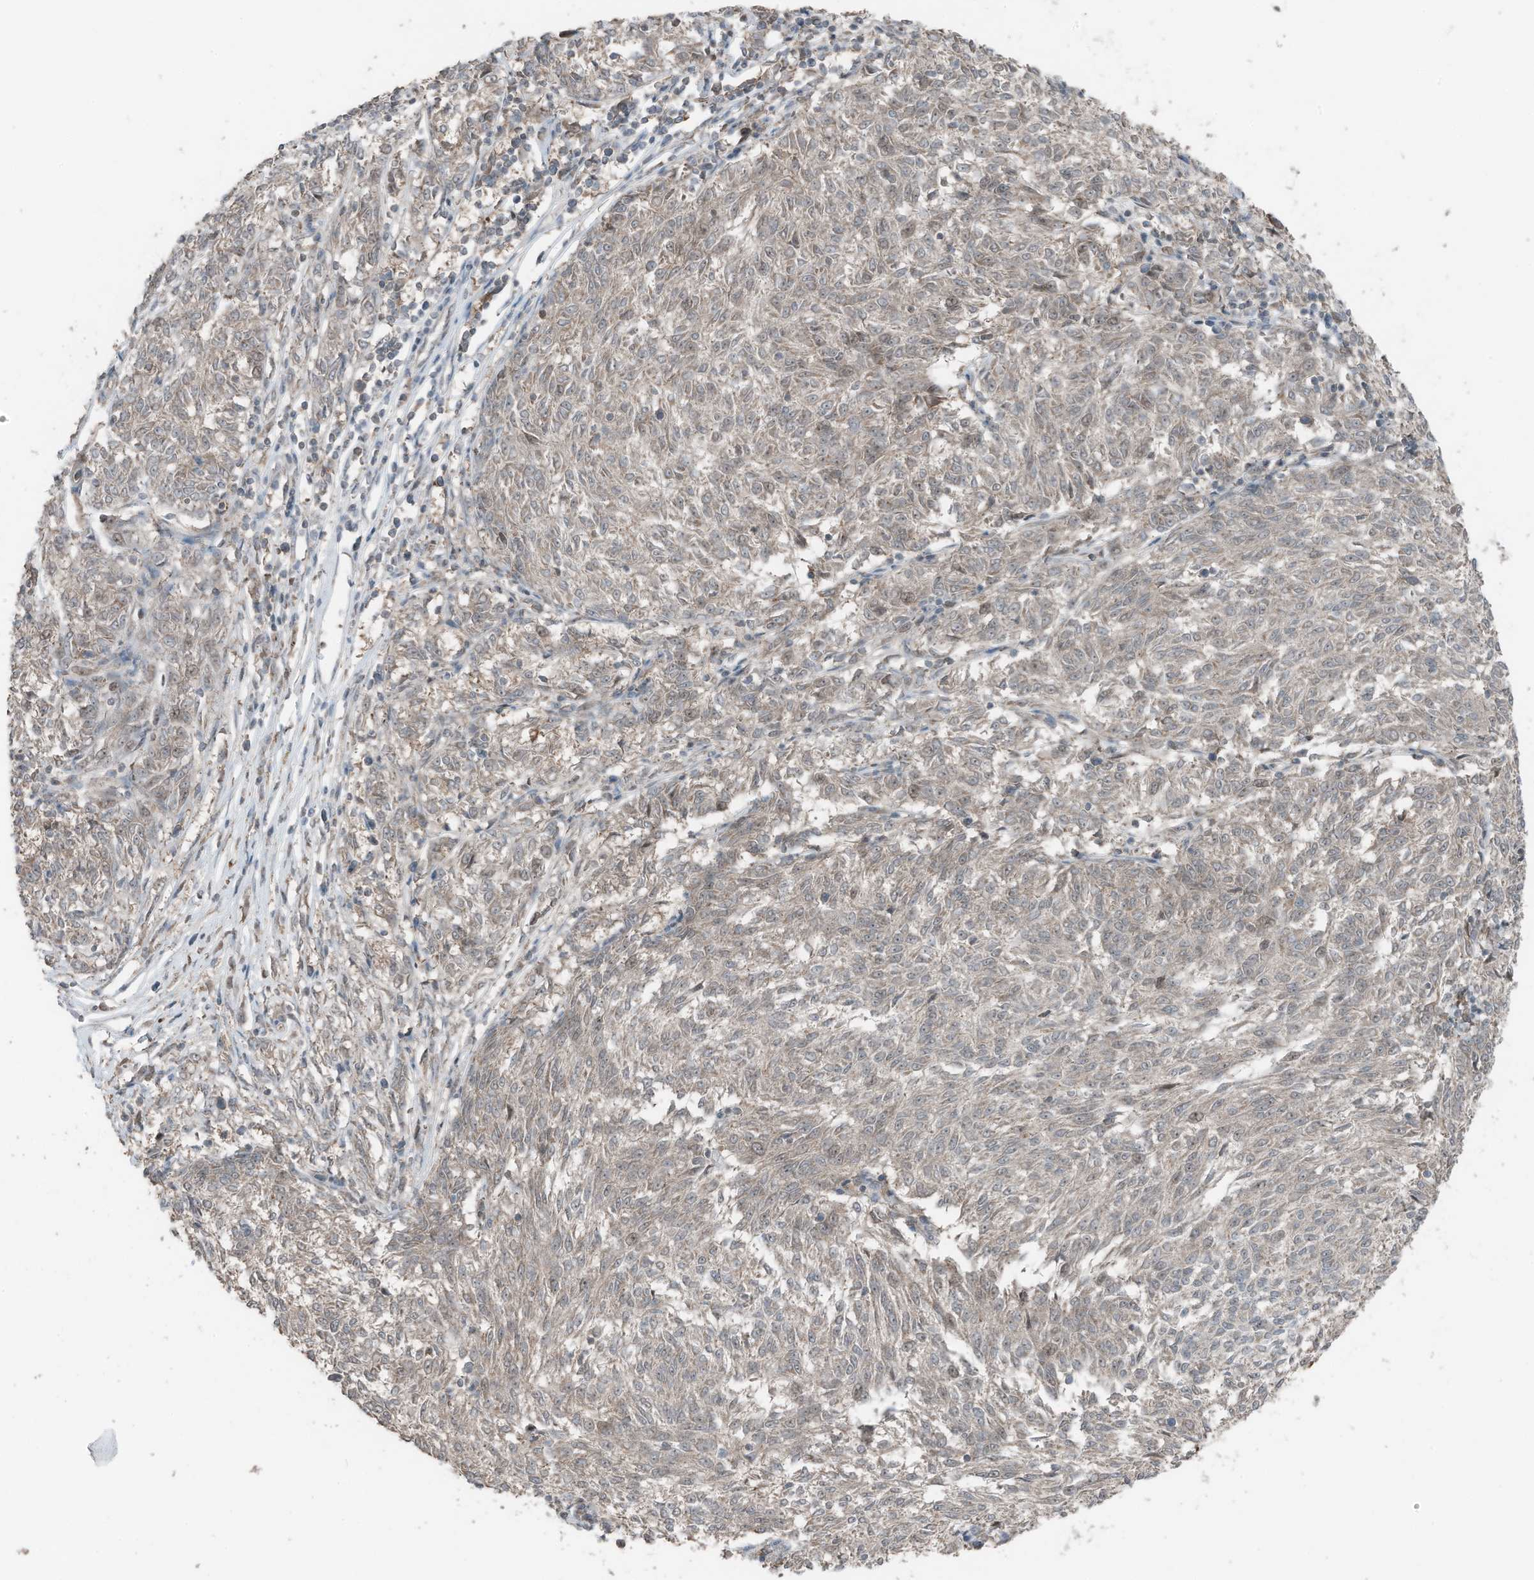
{"staining": {"intensity": "negative", "quantity": "none", "location": "none"}, "tissue": "melanoma", "cell_type": "Tumor cells", "image_type": "cancer", "snomed": [{"axis": "morphology", "description": "Malignant melanoma, NOS"}, {"axis": "topography", "description": "Skin"}], "caption": "The IHC histopathology image has no significant positivity in tumor cells of melanoma tissue.", "gene": "TXNDC9", "patient": {"sex": "female", "age": 72}}